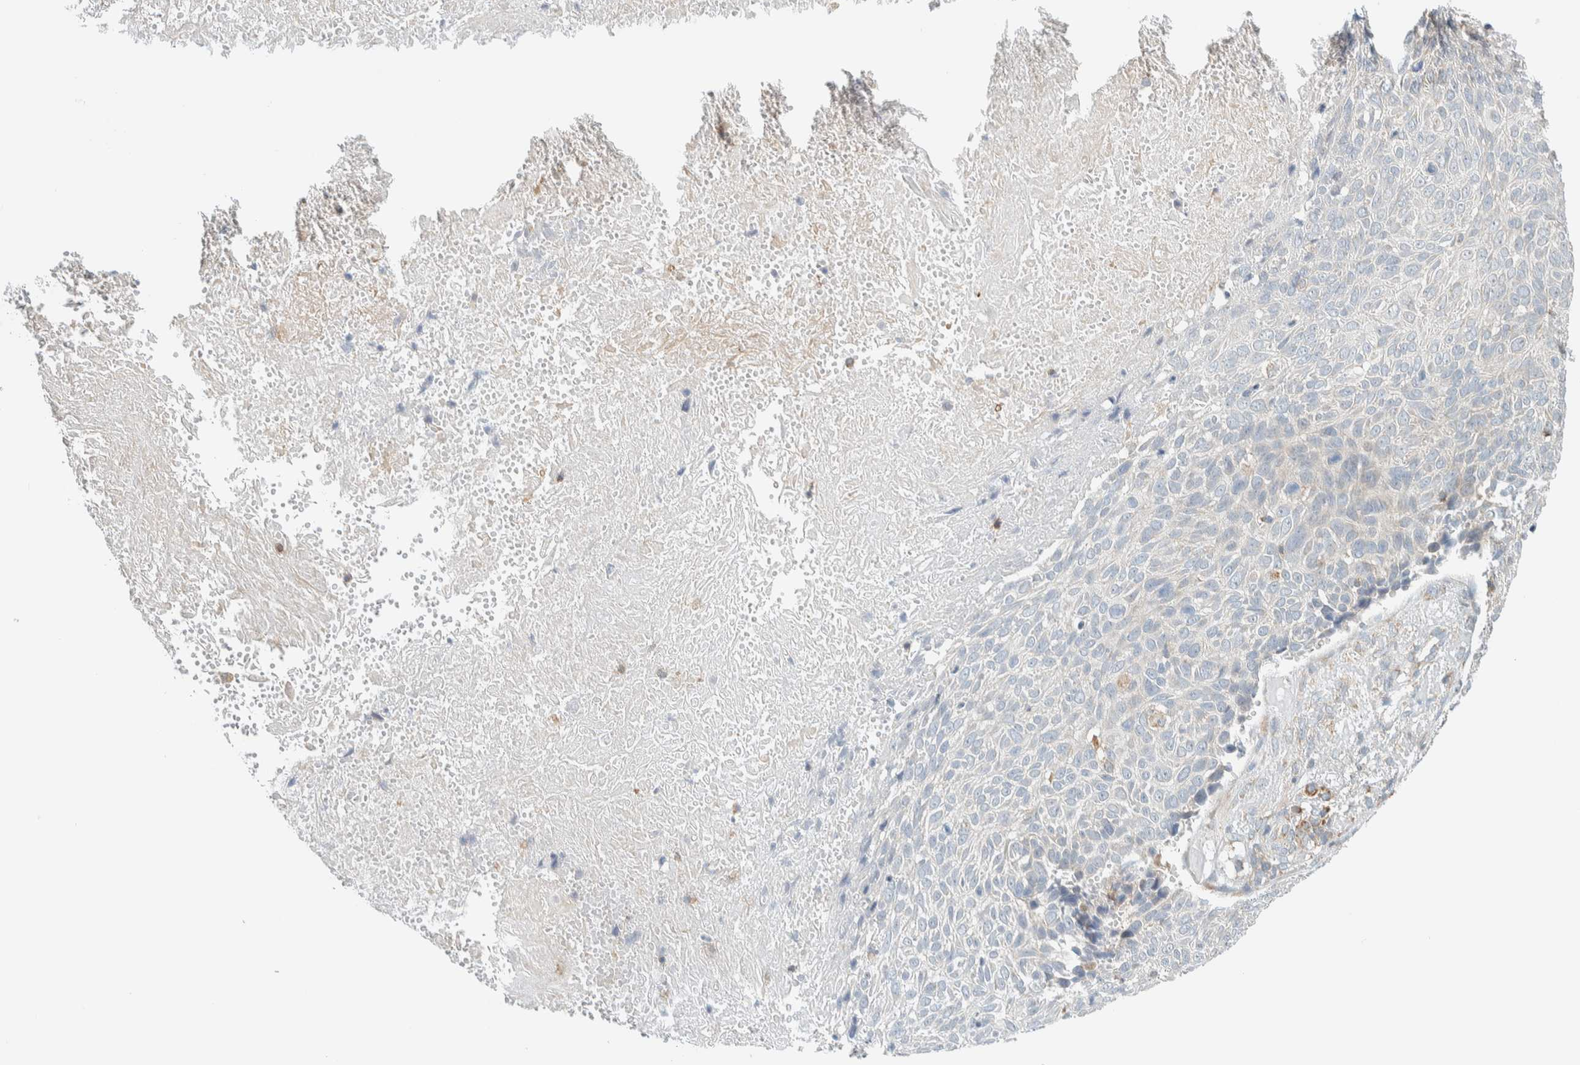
{"staining": {"intensity": "negative", "quantity": "none", "location": "none"}, "tissue": "cervical cancer", "cell_type": "Tumor cells", "image_type": "cancer", "snomed": [{"axis": "morphology", "description": "Squamous cell carcinoma, NOS"}, {"axis": "topography", "description": "Cervix"}], "caption": "There is no significant expression in tumor cells of cervical cancer (squamous cell carcinoma).", "gene": "CCDC57", "patient": {"sex": "female", "age": 74}}